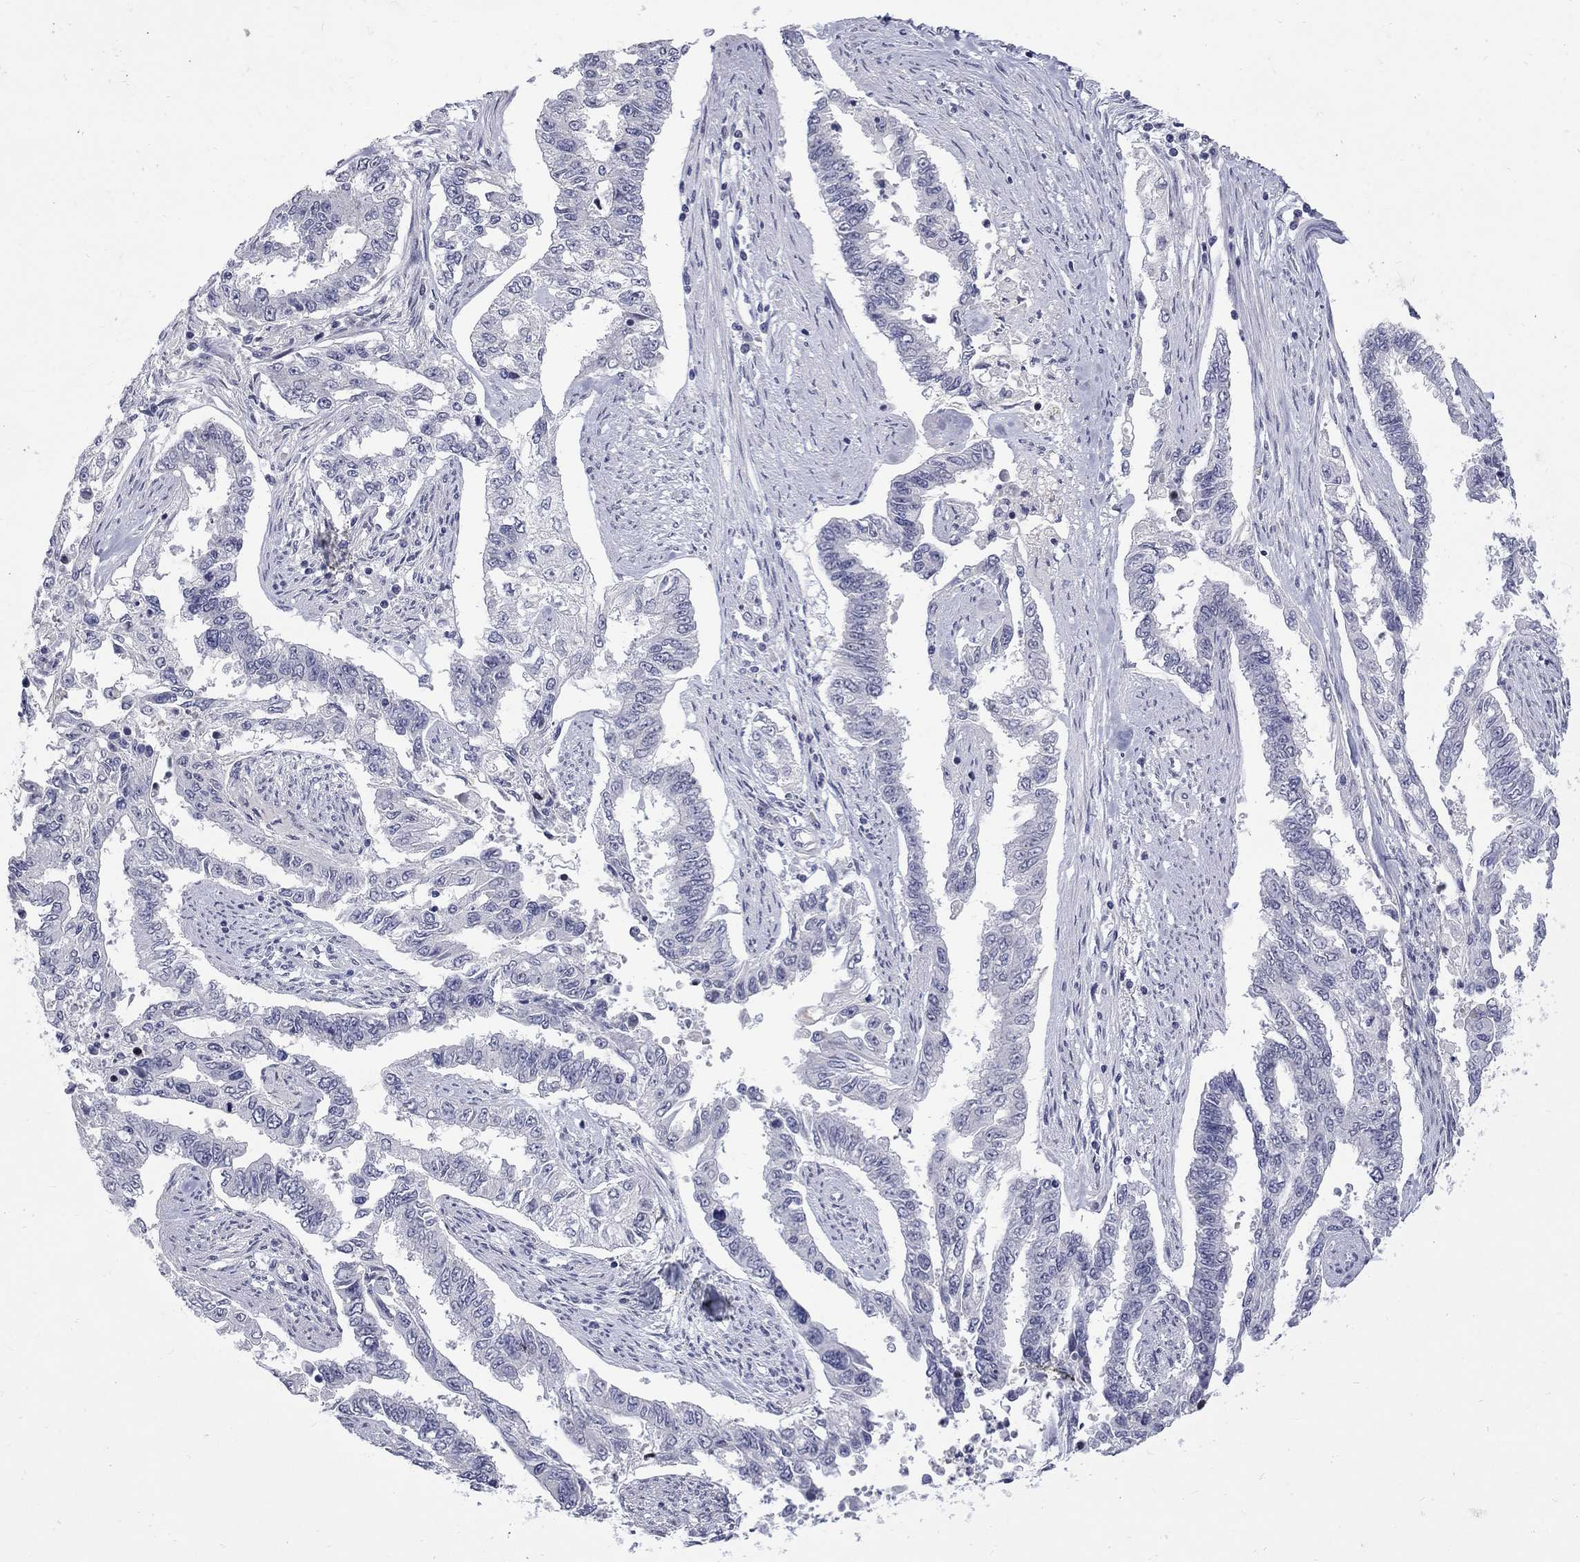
{"staining": {"intensity": "negative", "quantity": "none", "location": "none"}, "tissue": "endometrial cancer", "cell_type": "Tumor cells", "image_type": "cancer", "snomed": [{"axis": "morphology", "description": "Adenocarcinoma, NOS"}, {"axis": "topography", "description": "Uterus"}], "caption": "Immunohistochemical staining of endometrial cancer (adenocarcinoma) demonstrates no significant staining in tumor cells.", "gene": "CTNND2", "patient": {"sex": "female", "age": 59}}